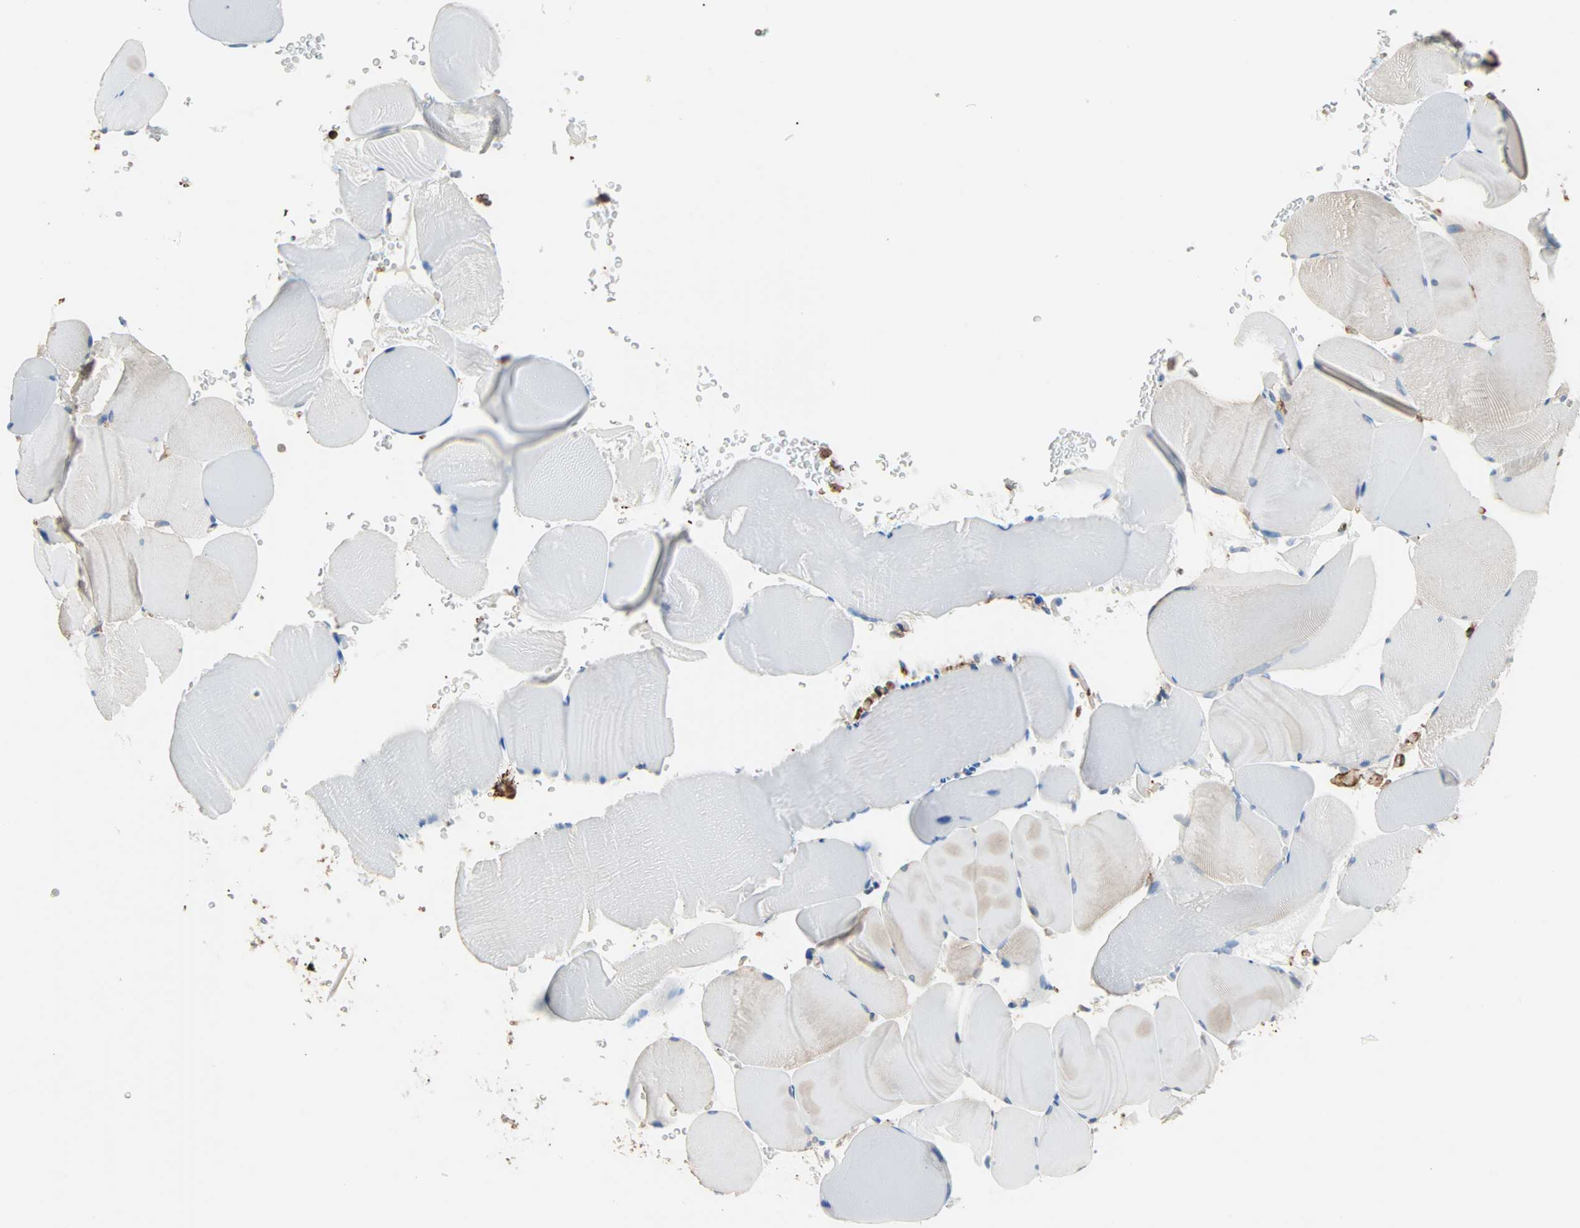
{"staining": {"intensity": "negative", "quantity": "none", "location": "none"}, "tissue": "skeletal muscle", "cell_type": "Myocytes", "image_type": "normal", "snomed": [{"axis": "morphology", "description": "Normal tissue, NOS"}, {"axis": "topography", "description": "Skeletal muscle"}], "caption": "High power microscopy histopathology image of an immunohistochemistry (IHC) histopathology image of normal skeletal muscle, revealing no significant positivity in myocytes.", "gene": "GALNT10", "patient": {"sex": "male", "age": 62}}